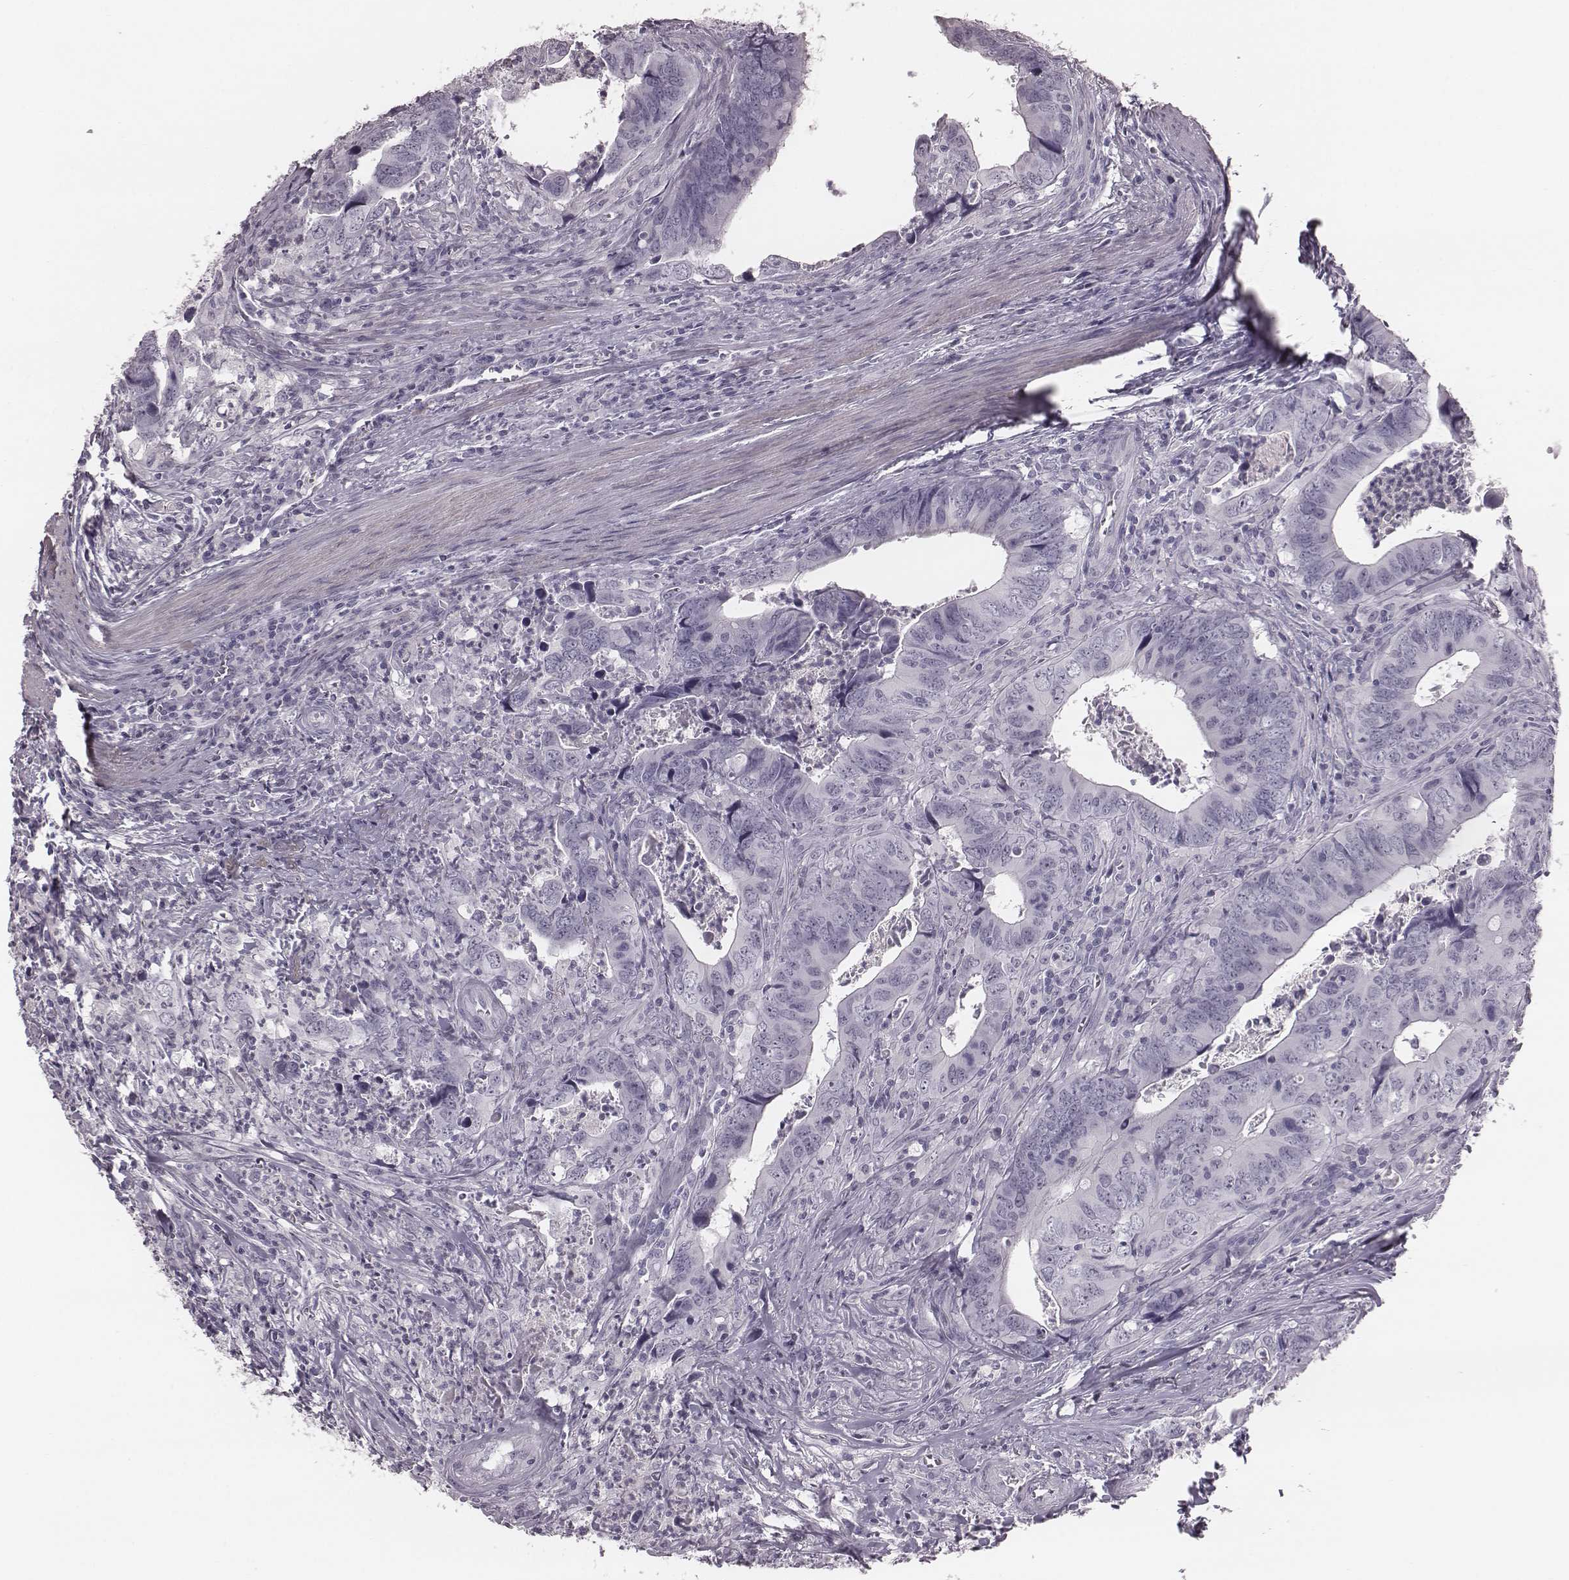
{"staining": {"intensity": "negative", "quantity": "none", "location": "none"}, "tissue": "colorectal cancer", "cell_type": "Tumor cells", "image_type": "cancer", "snomed": [{"axis": "morphology", "description": "Adenocarcinoma, NOS"}, {"axis": "topography", "description": "Colon"}], "caption": "This image is of colorectal cancer stained with immunohistochemistry (IHC) to label a protein in brown with the nuclei are counter-stained blue. There is no positivity in tumor cells. (DAB (3,3'-diaminobenzidine) IHC visualized using brightfield microscopy, high magnification).", "gene": "KRT74", "patient": {"sex": "female", "age": 82}}